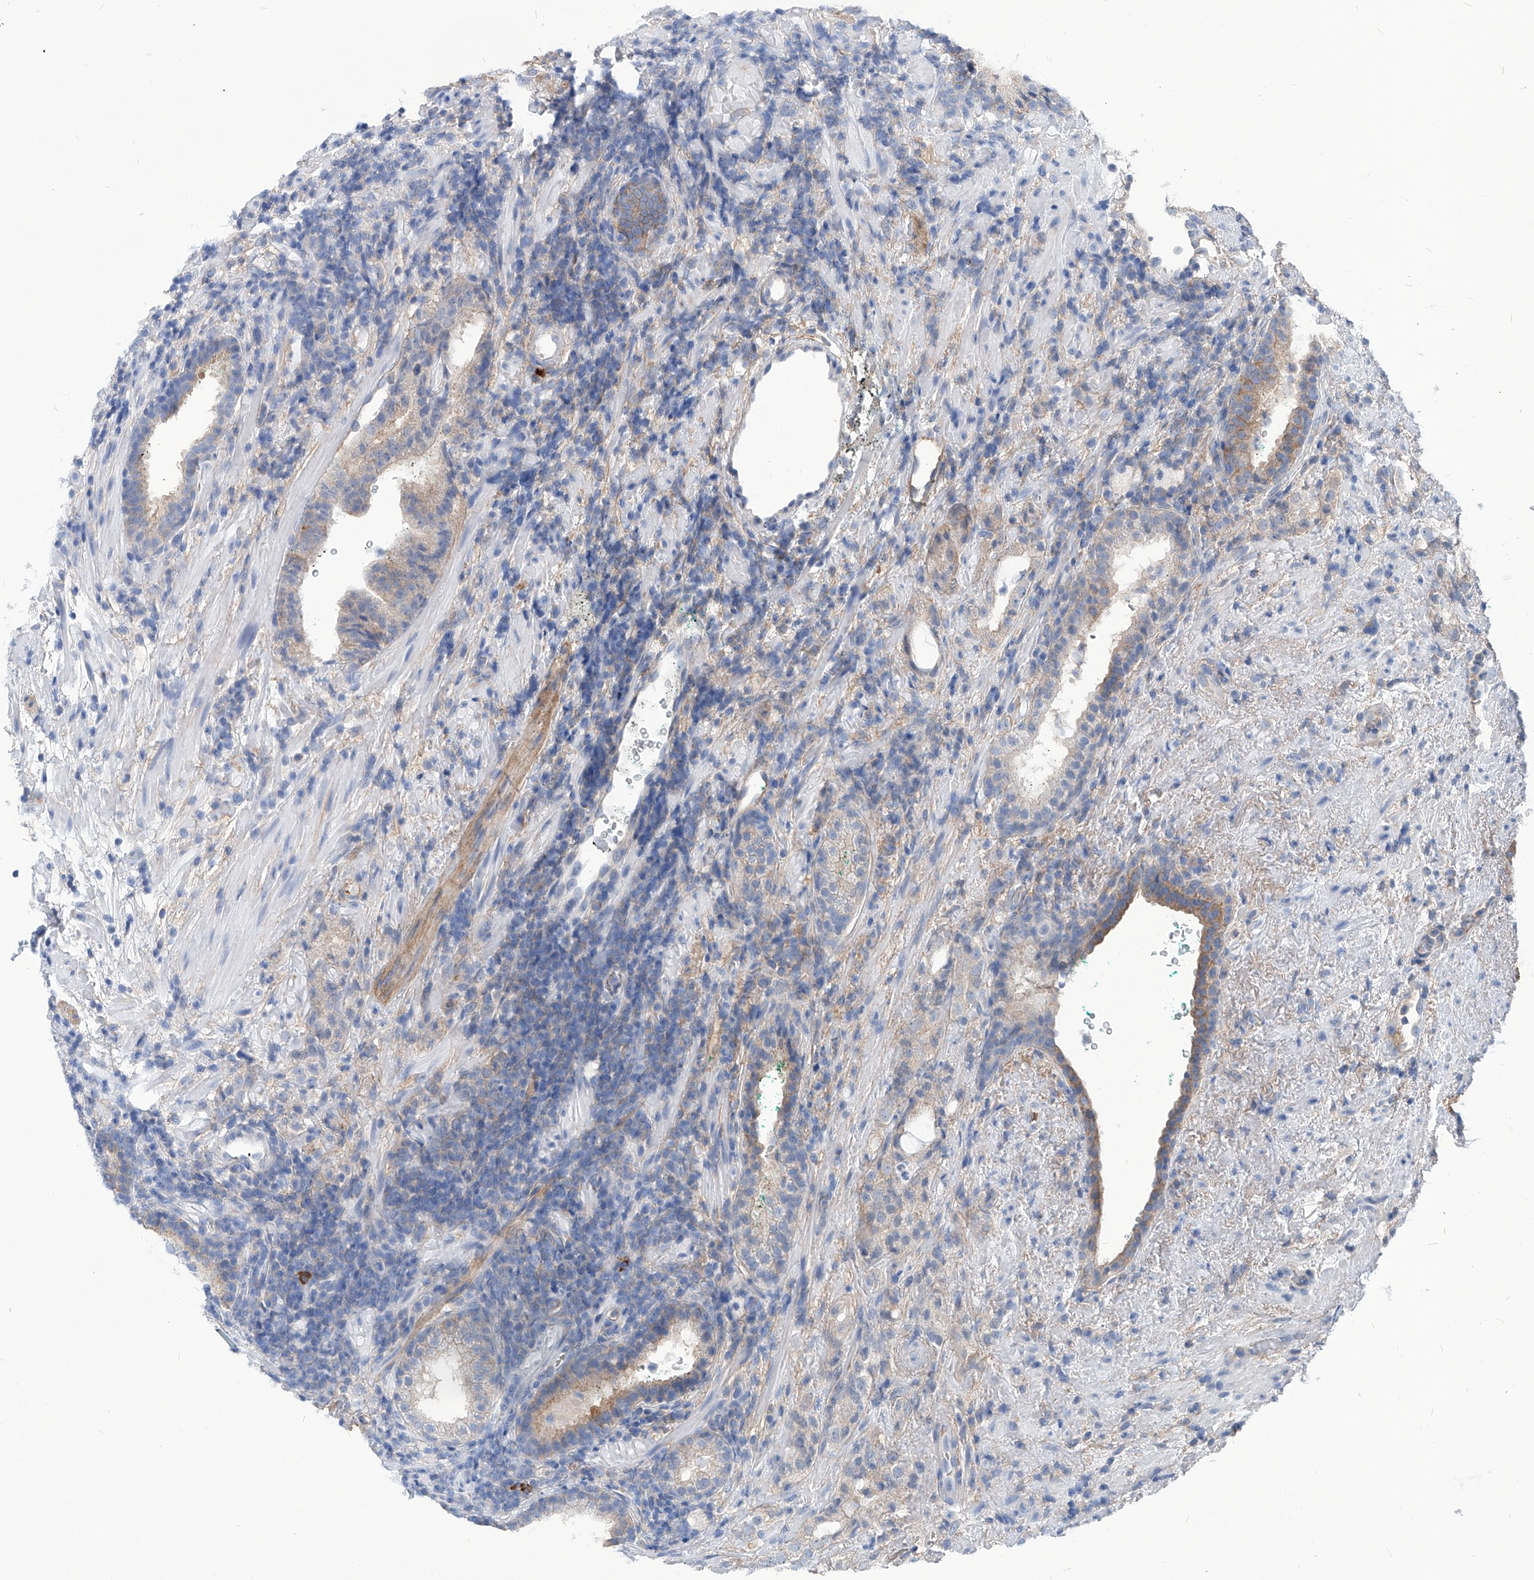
{"staining": {"intensity": "negative", "quantity": "none", "location": "none"}, "tissue": "prostate cancer", "cell_type": "Tumor cells", "image_type": "cancer", "snomed": [{"axis": "morphology", "description": "Adenocarcinoma, High grade"}, {"axis": "topography", "description": "Prostate"}], "caption": "Immunohistochemistry of prostate cancer (adenocarcinoma (high-grade)) reveals no positivity in tumor cells.", "gene": "AKAP10", "patient": {"sex": "male", "age": 64}}